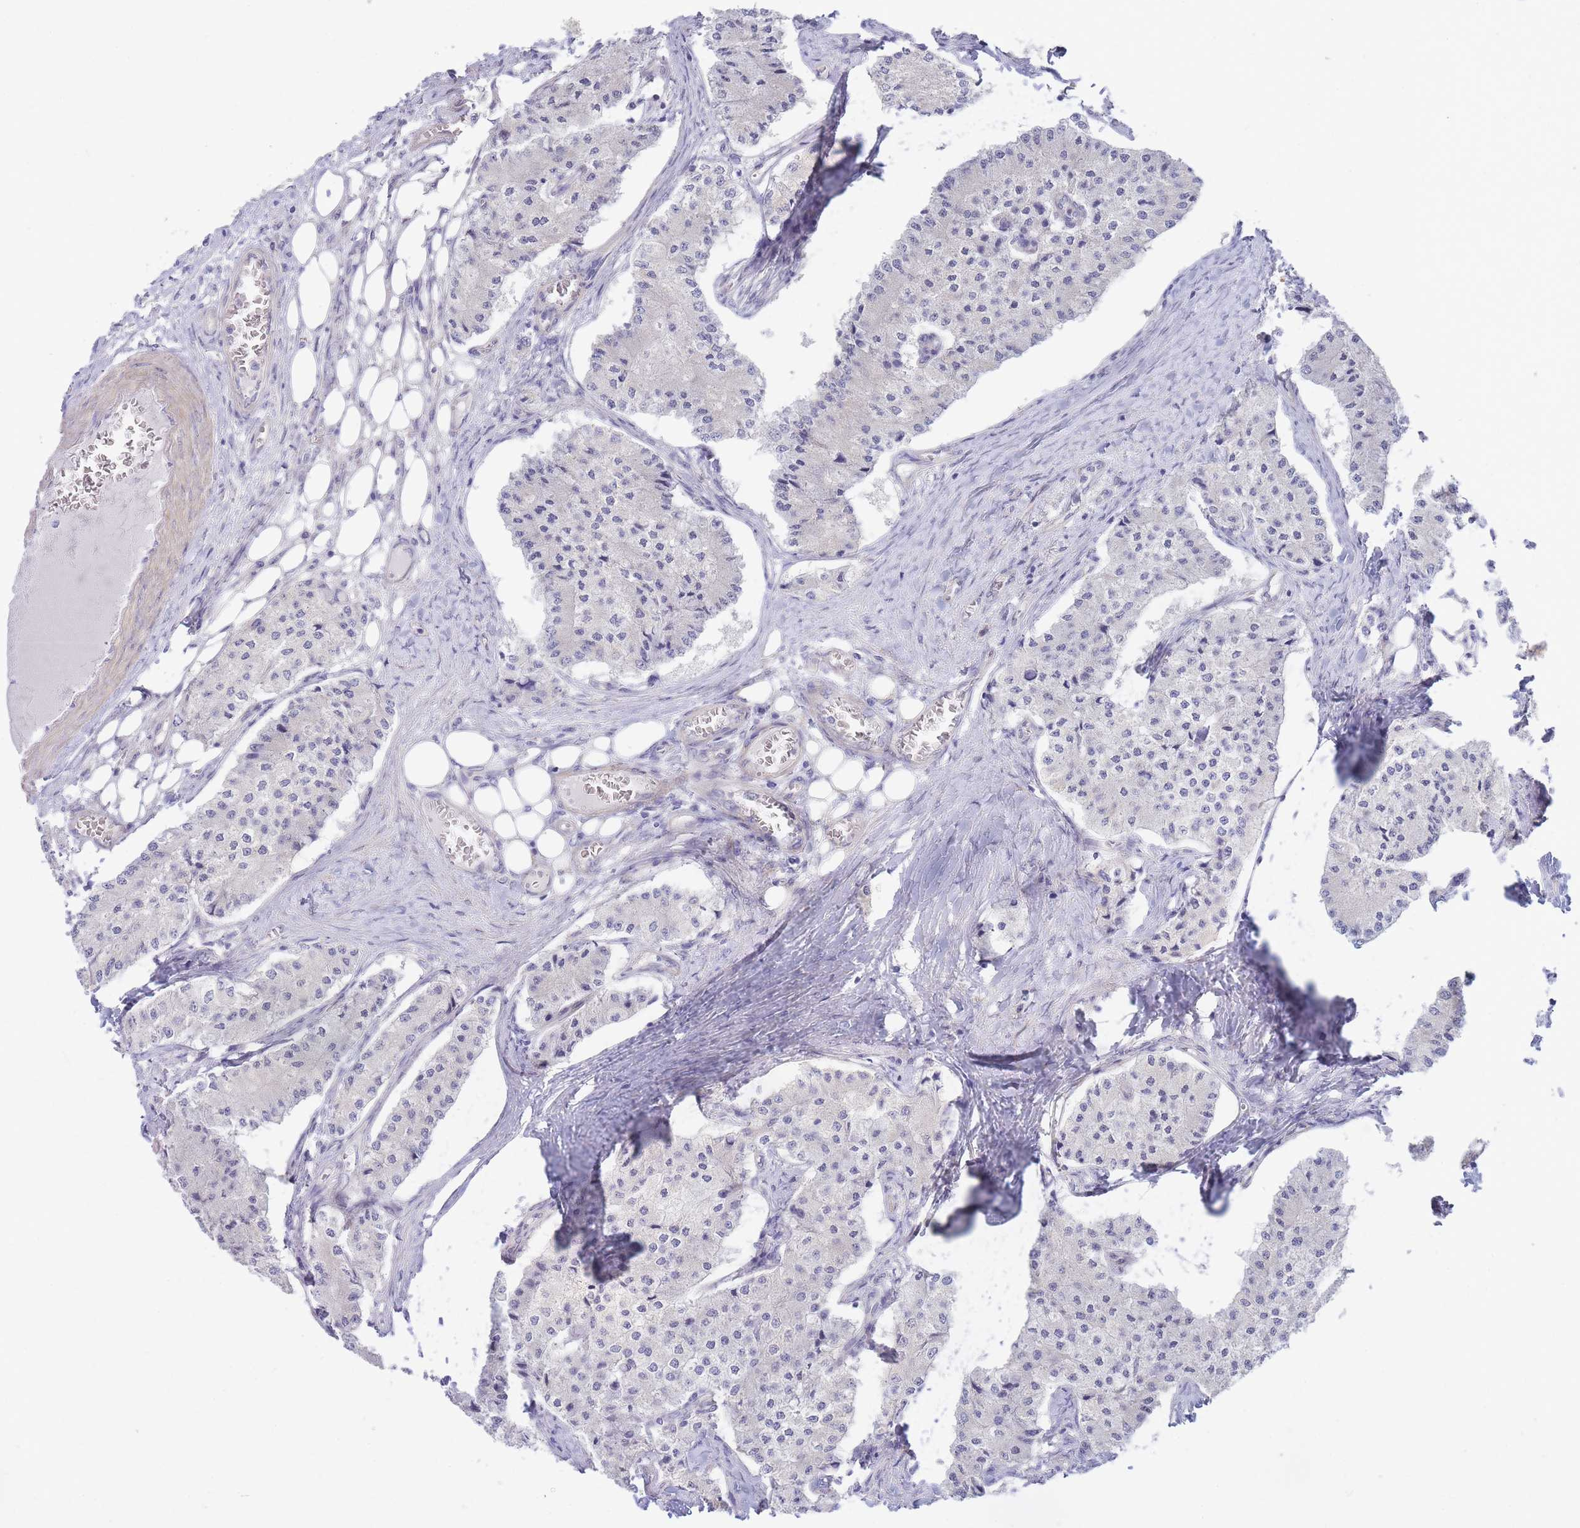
{"staining": {"intensity": "negative", "quantity": "none", "location": "none"}, "tissue": "carcinoid", "cell_type": "Tumor cells", "image_type": "cancer", "snomed": [{"axis": "morphology", "description": "Carcinoid, malignant, NOS"}, {"axis": "topography", "description": "Colon"}], "caption": "Tumor cells show no significant protein expression in carcinoid.", "gene": "SUGT1", "patient": {"sex": "female", "age": 52}}